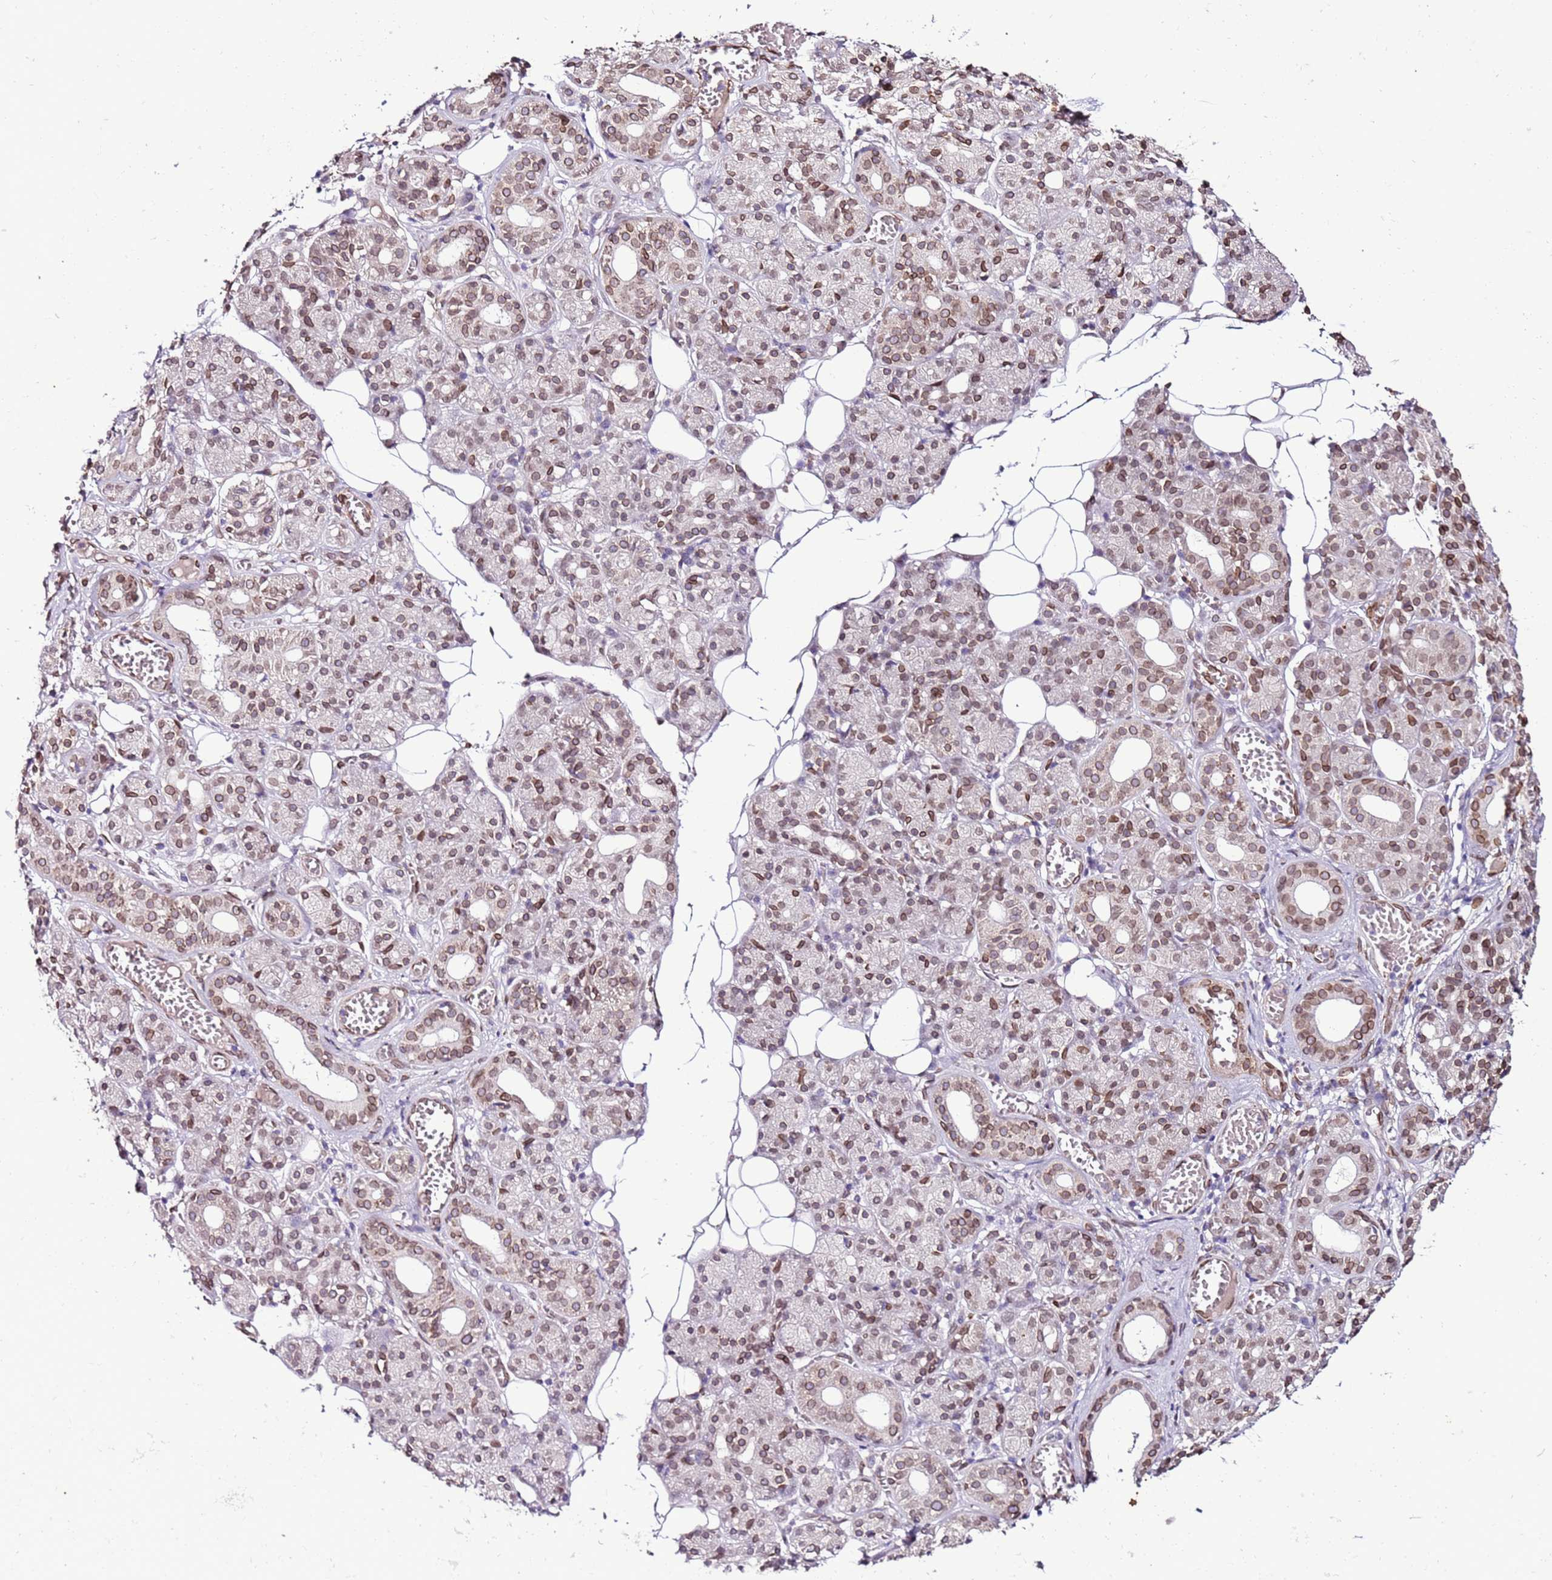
{"staining": {"intensity": "moderate", "quantity": "25%-75%", "location": "cytoplasmic/membranous,nuclear"}, "tissue": "salivary gland", "cell_type": "Glandular cells", "image_type": "normal", "snomed": [{"axis": "morphology", "description": "Normal tissue, NOS"}, {"axis": "topography", "description": "Salivary gland"}], "caption": "Salivary gland stained with DAB (3,3'-diaminobenzidine) IHC exhibits medium levels of moderate cytoplasmic/membranous,nuclear expression in approximately 25%-75% of glandular cells.", "gene": "TMEM47", "patient": {"sex": "male", "age": 63}}